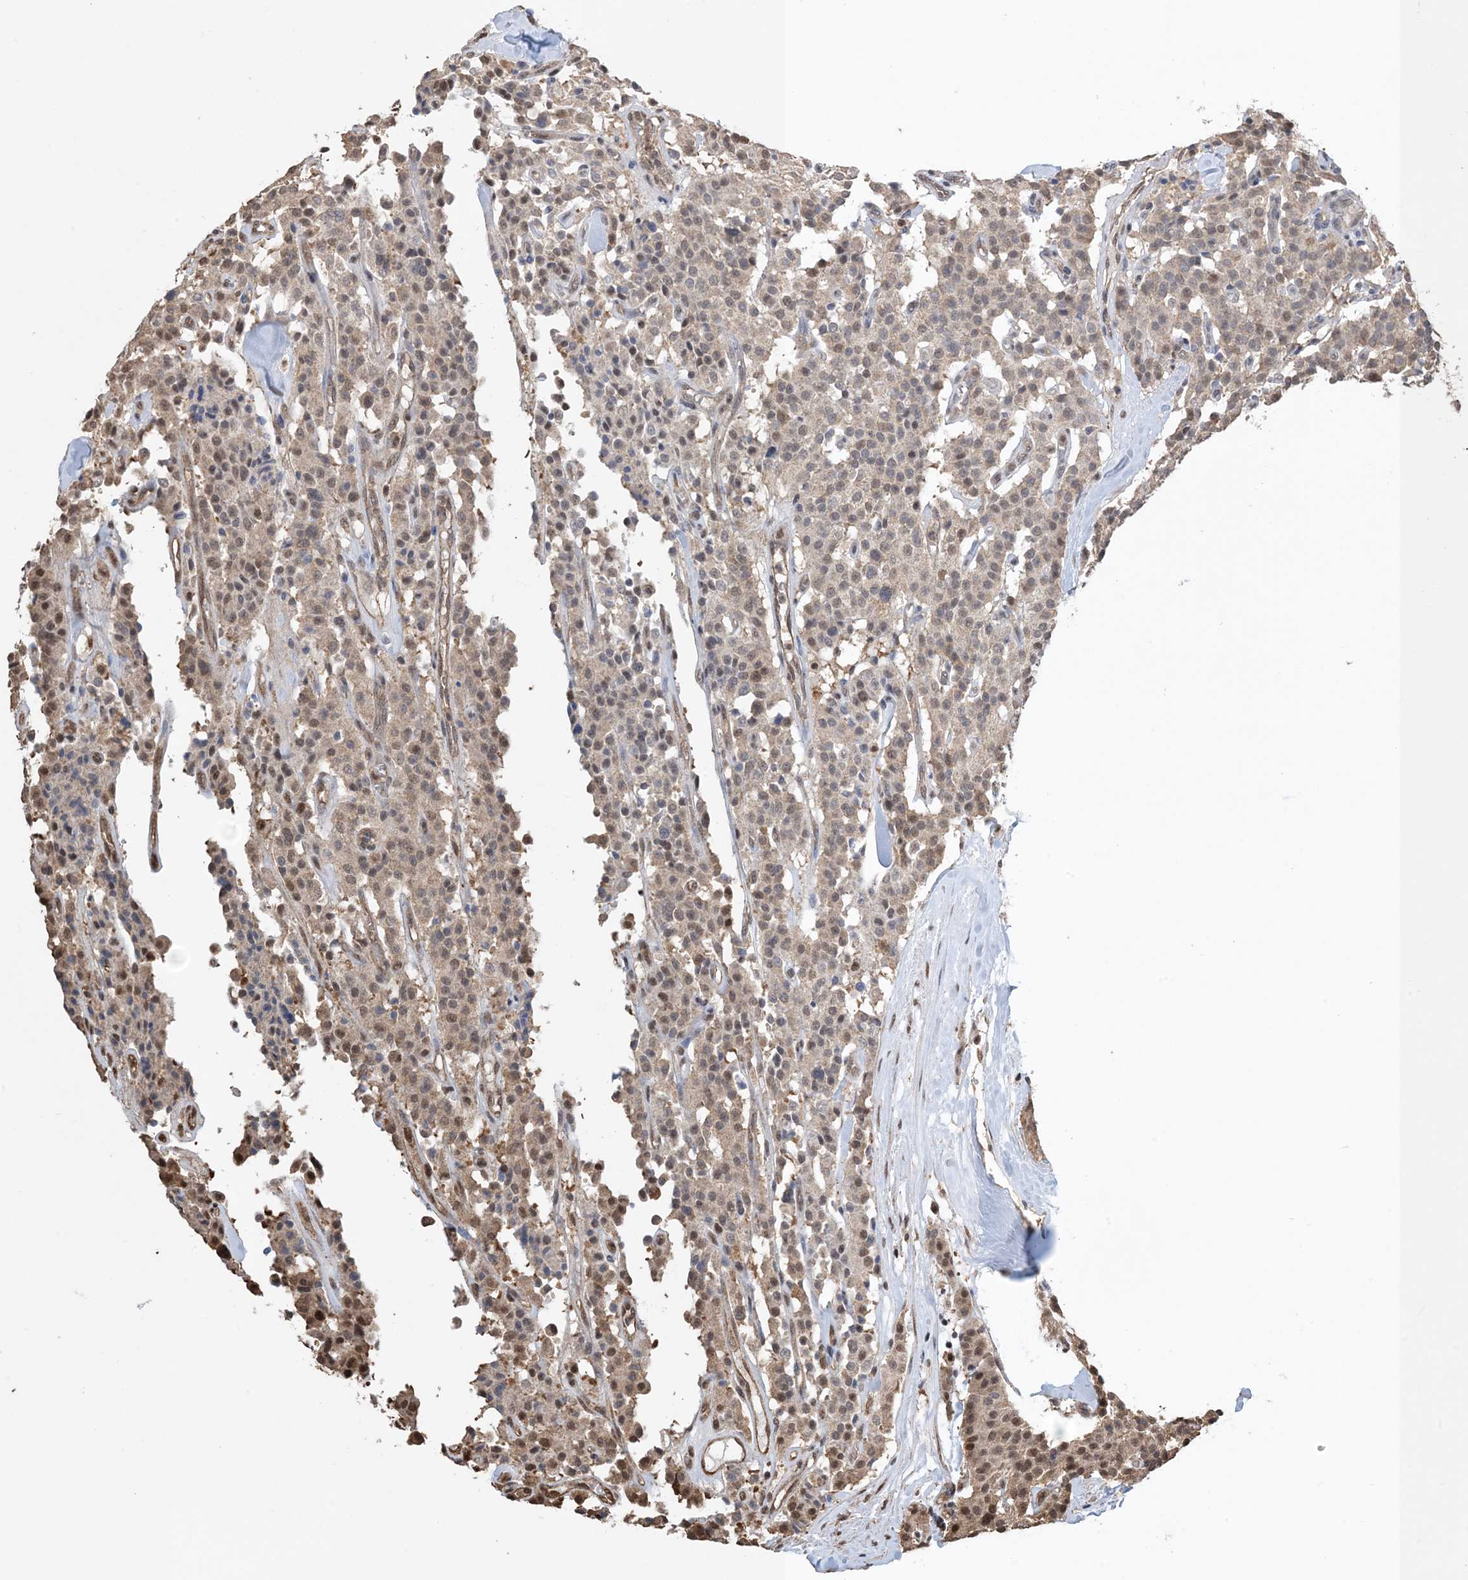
{"staining": {"intensity": "moderate", "quantity": "<25%", "location": "cytoplasmic/membranous,nuclear"}, "tissue": "carcinoid", "cell_type": "Tumor cells", "image_type": "cancer", "snomed": [{"axis": "morphology", "description": "Carcinoid, malignant, NOS"}, {"axis": "topography", "description": "Lung"}], "caption": "Protein analysis of malignant carcinoid tissue demonstrates moderate cytoplasmic/membranous and nuclear expression in approximately <25% of tumor cells.", "gene": "HSPA1A", "patient": {"sex": "male", "age": 30}}